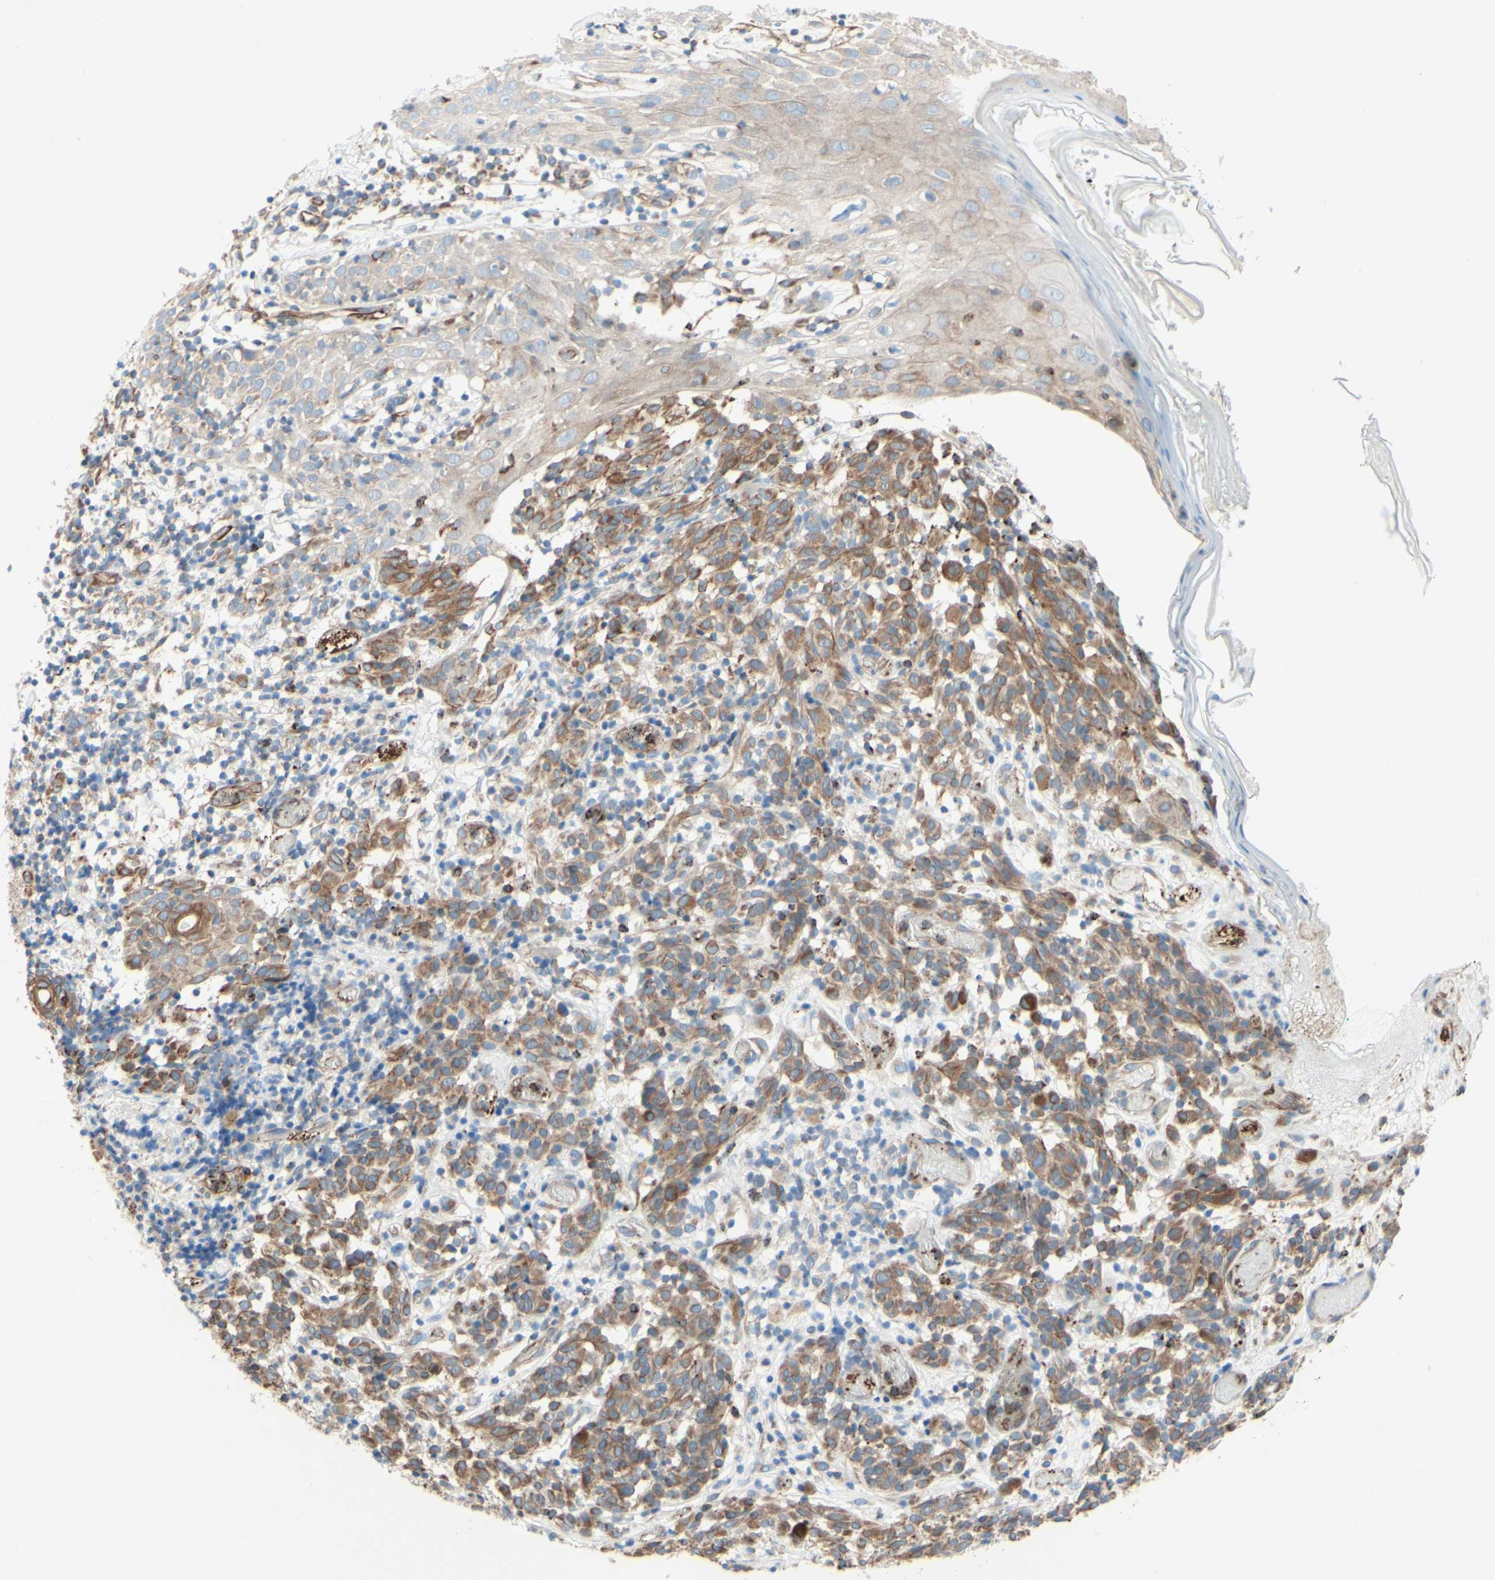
{"staining": {"intensity": "weak", "quantity": ">75%", "location": "cytoplasmic/membranous"}, "tissue": "melanoma", "cell_type": "Tumor cells", "image_type": "cancer", "snomed": [{"axis": "morphology", "description": "Malignant melanoma, NOS"}, {"axis": "topography", "description": "Skin"}], "caption": "Immunohistochemistry (IHC) micrograph of neoplastic tissue: malignant melanoma stained using immunohistochemistry shows low levels of weak protein expression localized specifically in the cytoplasmic/membranous of tumor cells, appearing as a cytoplasmic/membranous brown color.", "gene": "ENDOD1", "patient": {"sex": "female", "age": 46}}